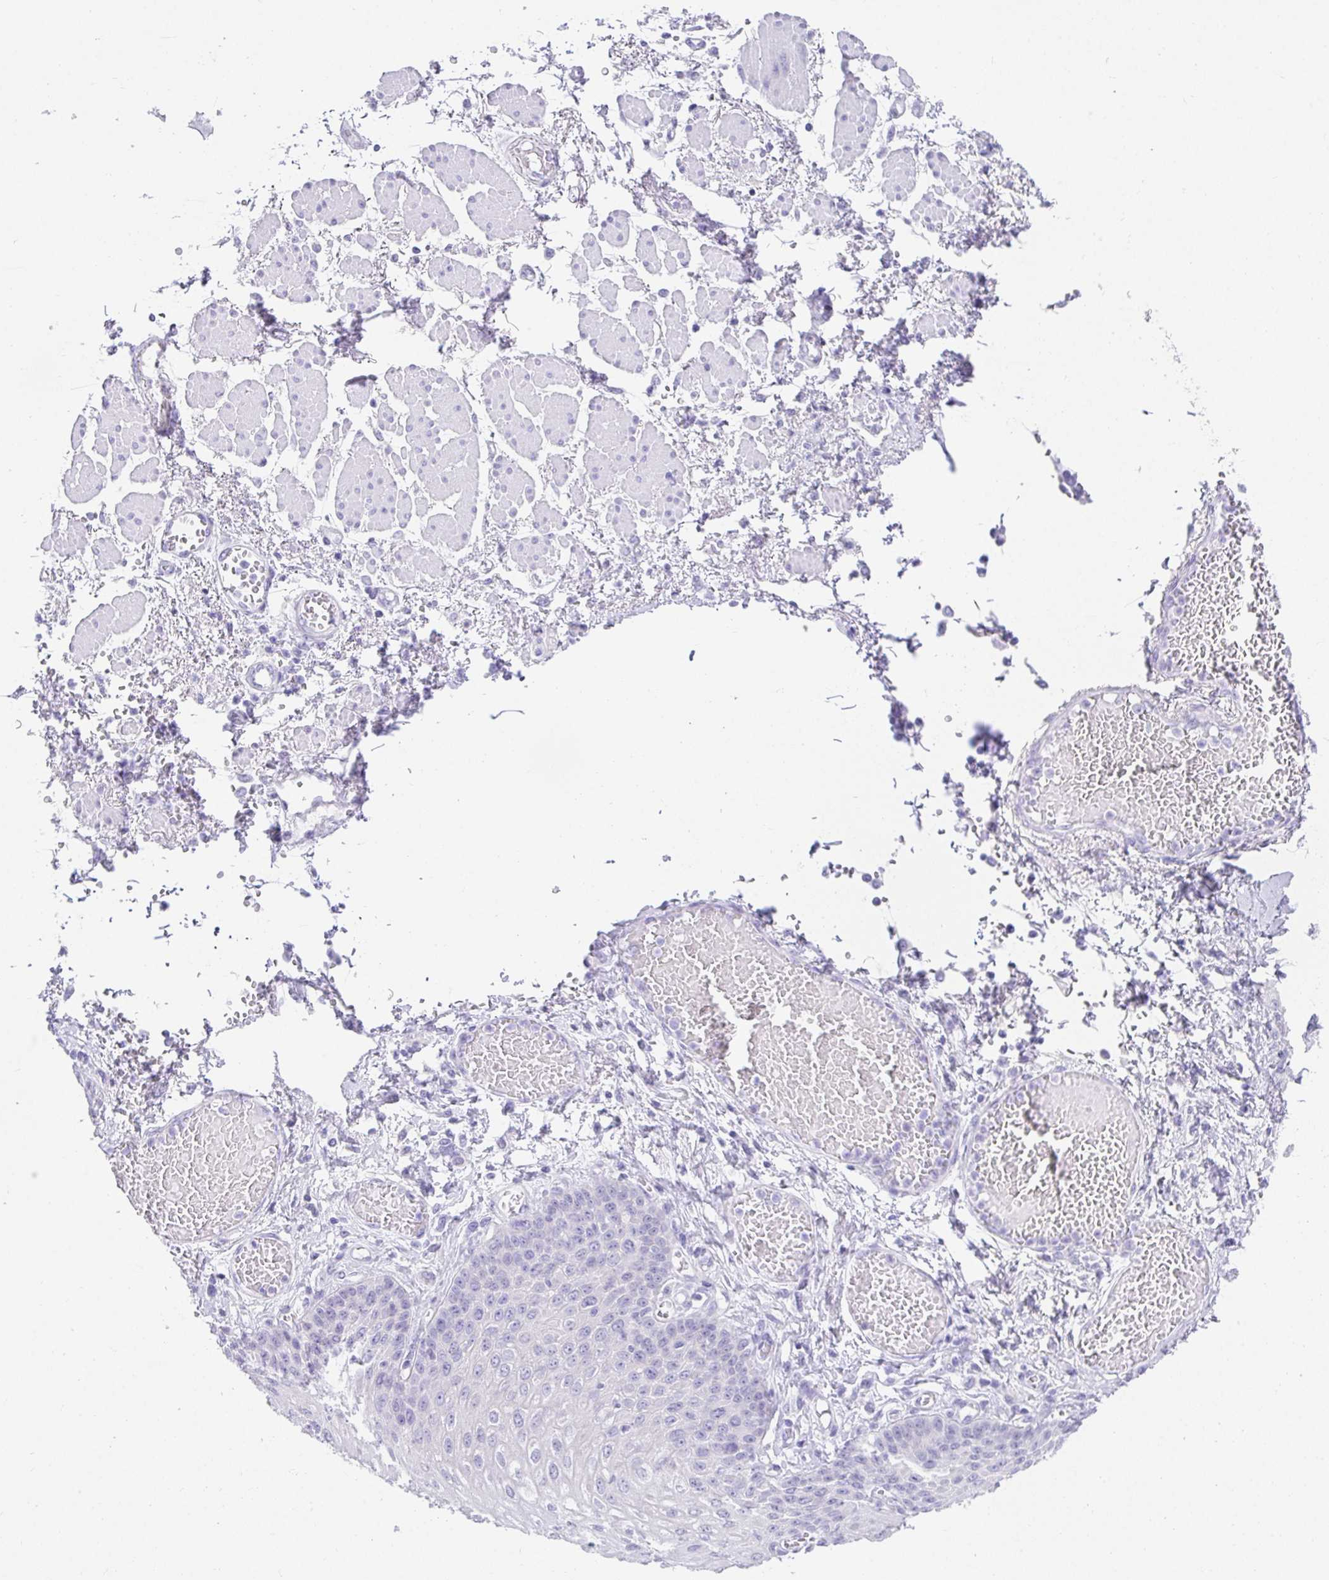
{"staining": {"intensity": "negative", "quantity": "none", "location": "none"}, "tissue": "esophagus", "cell_type": "Squamous epithelial cells", "image_type": "normal", "snomed": [{"axis": "morphology", "description": "Normal tissue, NOS"}, {"axis": "morphology", "description": "Adenocarcinoma, NOS"}, {"axis": "topography", "description": "Esophagus"}], "caption": "The histopathology image displays no staining of squamous epithelial cells in normal esophagus.", "gene": "CHAT", "patient": {"sex": "male", "age": 81}}